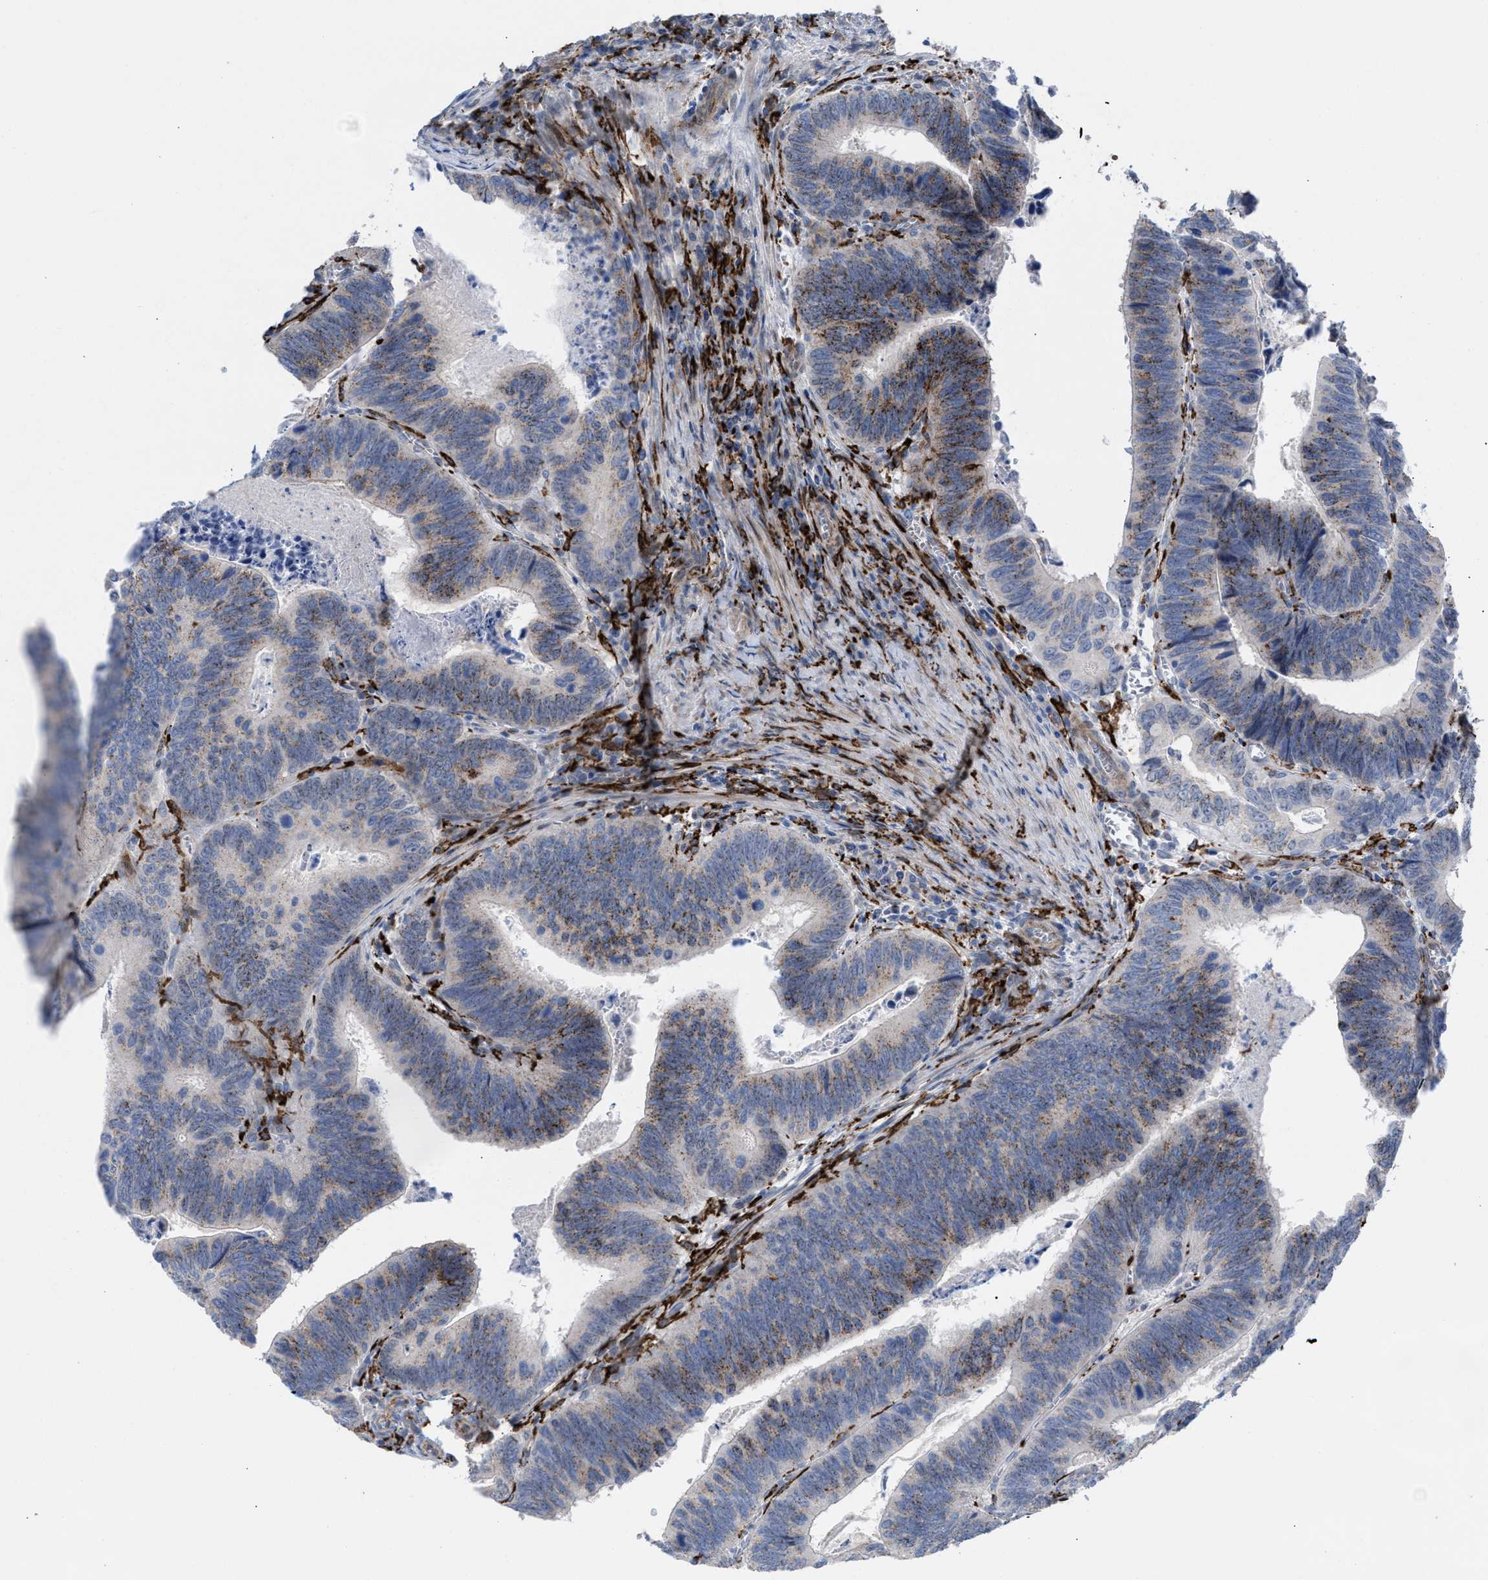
{"staining": {"intensity": "weak", "quantity": "<25%", "location": "cytoplasmic/membranous"}, "tissue": "colorectal cancer", "cell_type": "Tumor cells", "image_type": "cancer", "snomed": [{"axis": "morphology", "description": "Inflammation, NOS"}, {"axis": "morphology", "description": "Adenocarcinoma, NOS"}, {"axis": "topography", "description": "Colon"}], "caption": "Image shows no significant protein positivity in tumor cells of adenocarcinoma (colorectal). (DAB IHC with hematoxylin counter stain).", "gene": "SLC47A1", "patient": {"sex": "male", "age": 72}}